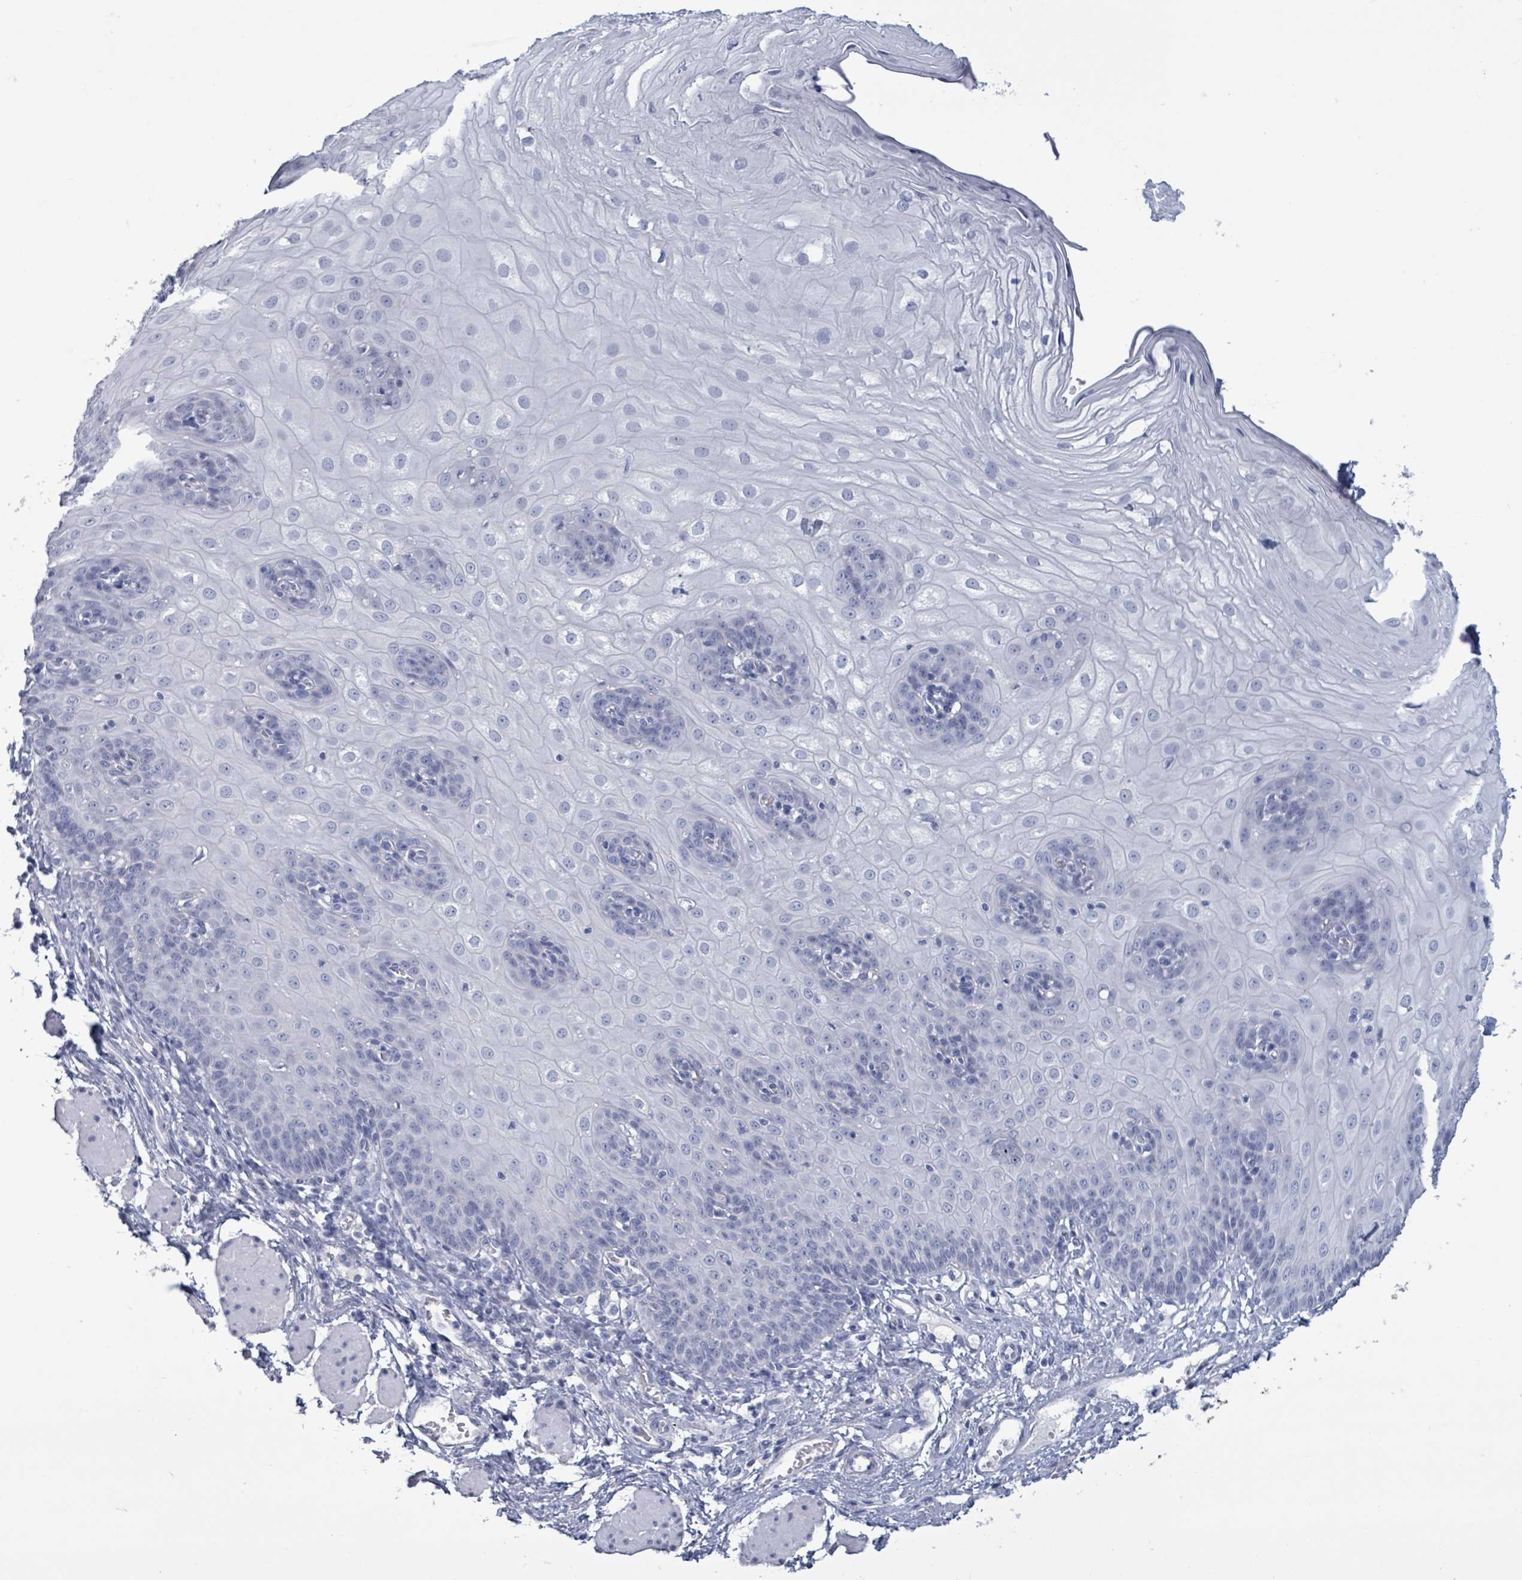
{"staining": {"intensity": "negative", "quantity": "none", "location": "none"}, "tissue": "esophagus", "cell_type": "Squamous epithelial cells", "image_type": "normal", "snomed": [{"axis": "morphology", "description": "Normal tissue, NOS"}, {"axis": "topography", "description": "Esophagus"}], "caption": "This photomicrograph is of unremarkable esophagus stained with IHC to label a protein in brown with the nuclei are counter-stained blue. There is no expression in squamous epithelial cells. The staining was performed using DAB to visualize the protein expression in brown, while the nuclei were stained in blue with hematoxylin (Magnification: 20x).", "gene": "NKX2", "patient": {"sex": "male", "age": 69}}